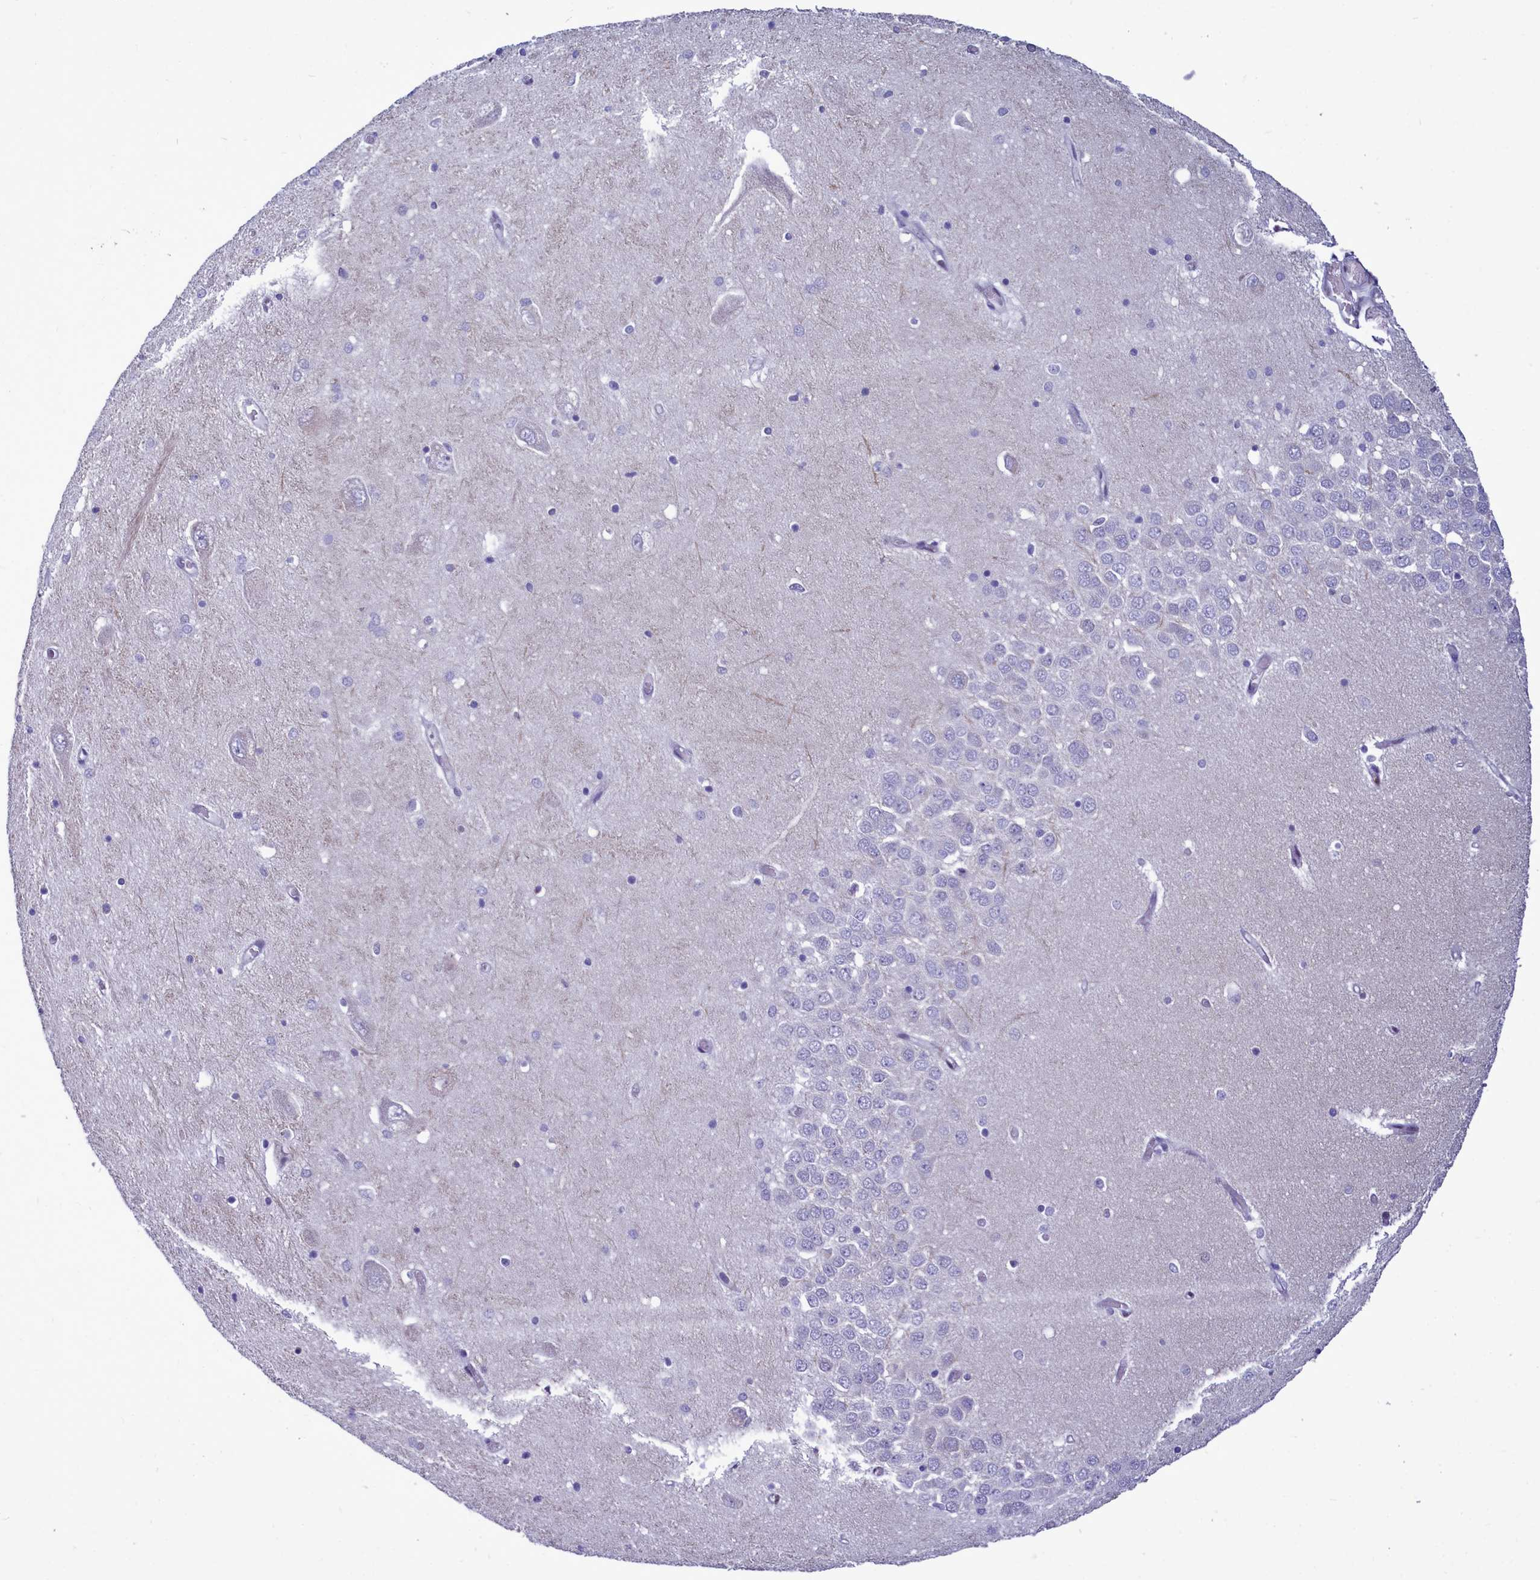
{"staining": {"intensity": "negative", "quantity": "none", "location": "none"}, "tissue": "hippocampus", "cell_type": "Glial cells", "image_type": "normal", "snomed": [{"axis": "morphology", "description": "Normal tissue, NOS"}, {"axis": "topography", "description": "Hippocampus"}], "caption": "Glial cells are negative for protein expression in benign human hippocampus. The staining was performed using DAB (3,3'-diaminobenzidine) to visualize the protein expression in brown, while the nuclei were stained in blue with hematoxylin (Magnification: 20x).", "gene": "POM121L2", "patient": {"sex": "male", "age": 70}}